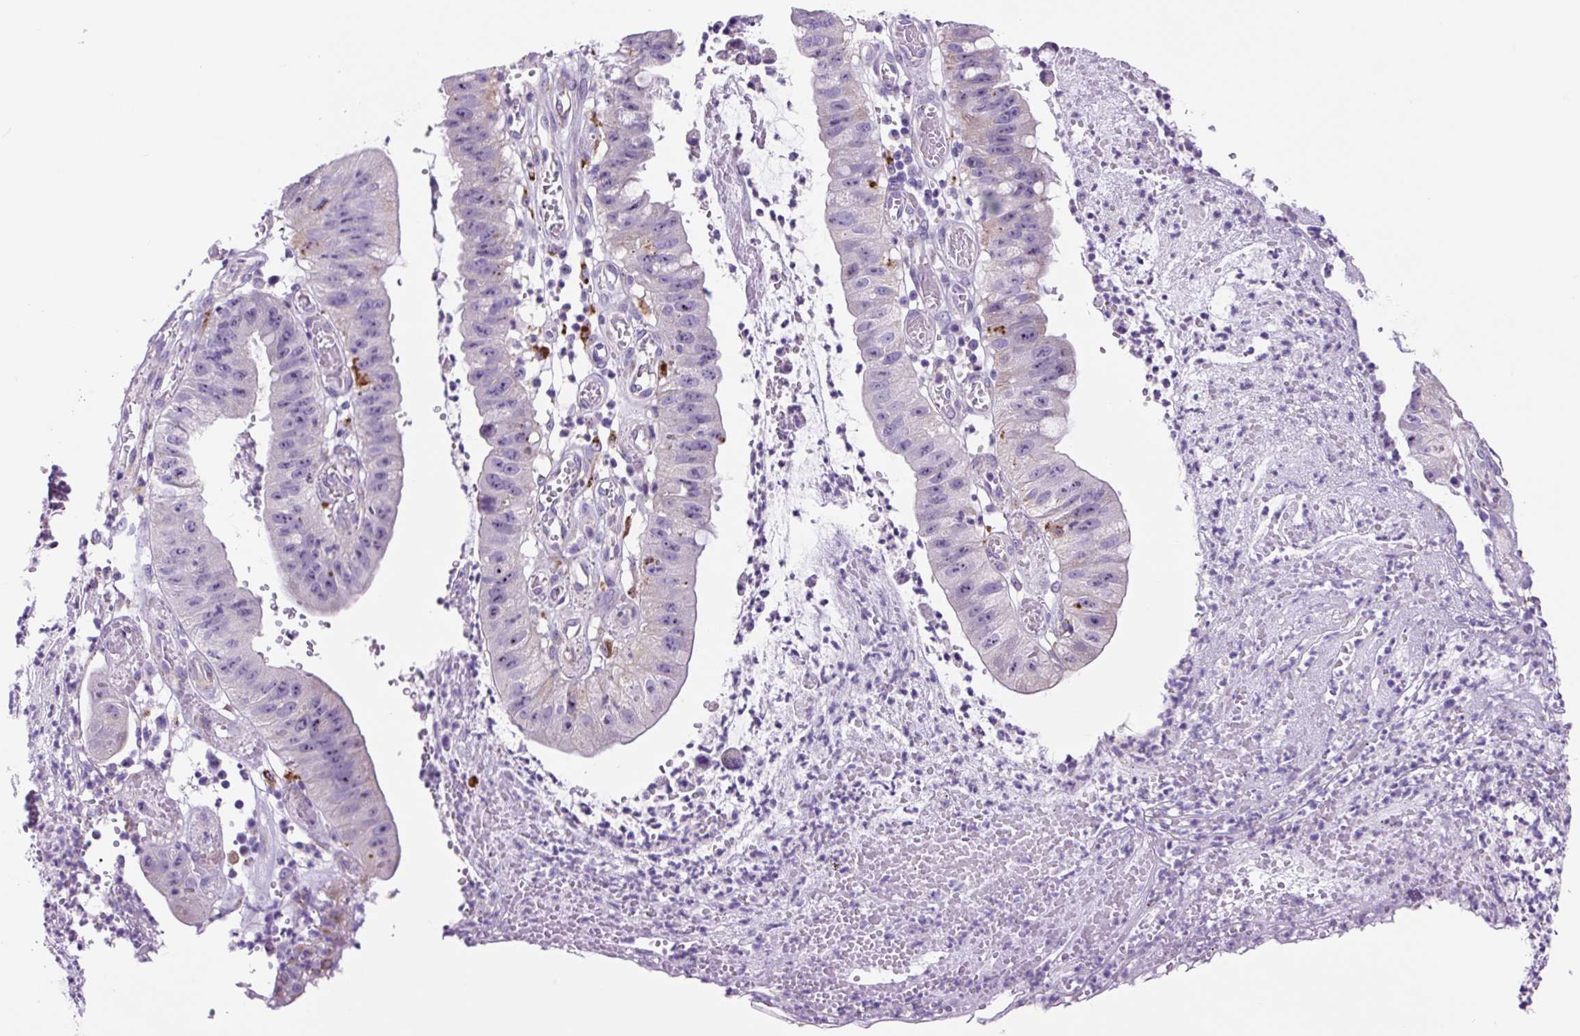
{"staining": {"intensity": "negative", "quantity": "none", "location": "none"}, "tissue": "stomach cancer", "cell_type": "Tumor cells", "image_type": "cancer", "snomed": [{"axis": "morphology", "description": "Adenocarcinoma, NOS"}, {"axis": "topography", "description": "Stomach"}], "caption": "The image reveals no significant staining in tumor cells of stomach cancer. Nuclei are stained in blue.", "gene": "LCN10", "patient": {"sex": "male", "age": 59}}